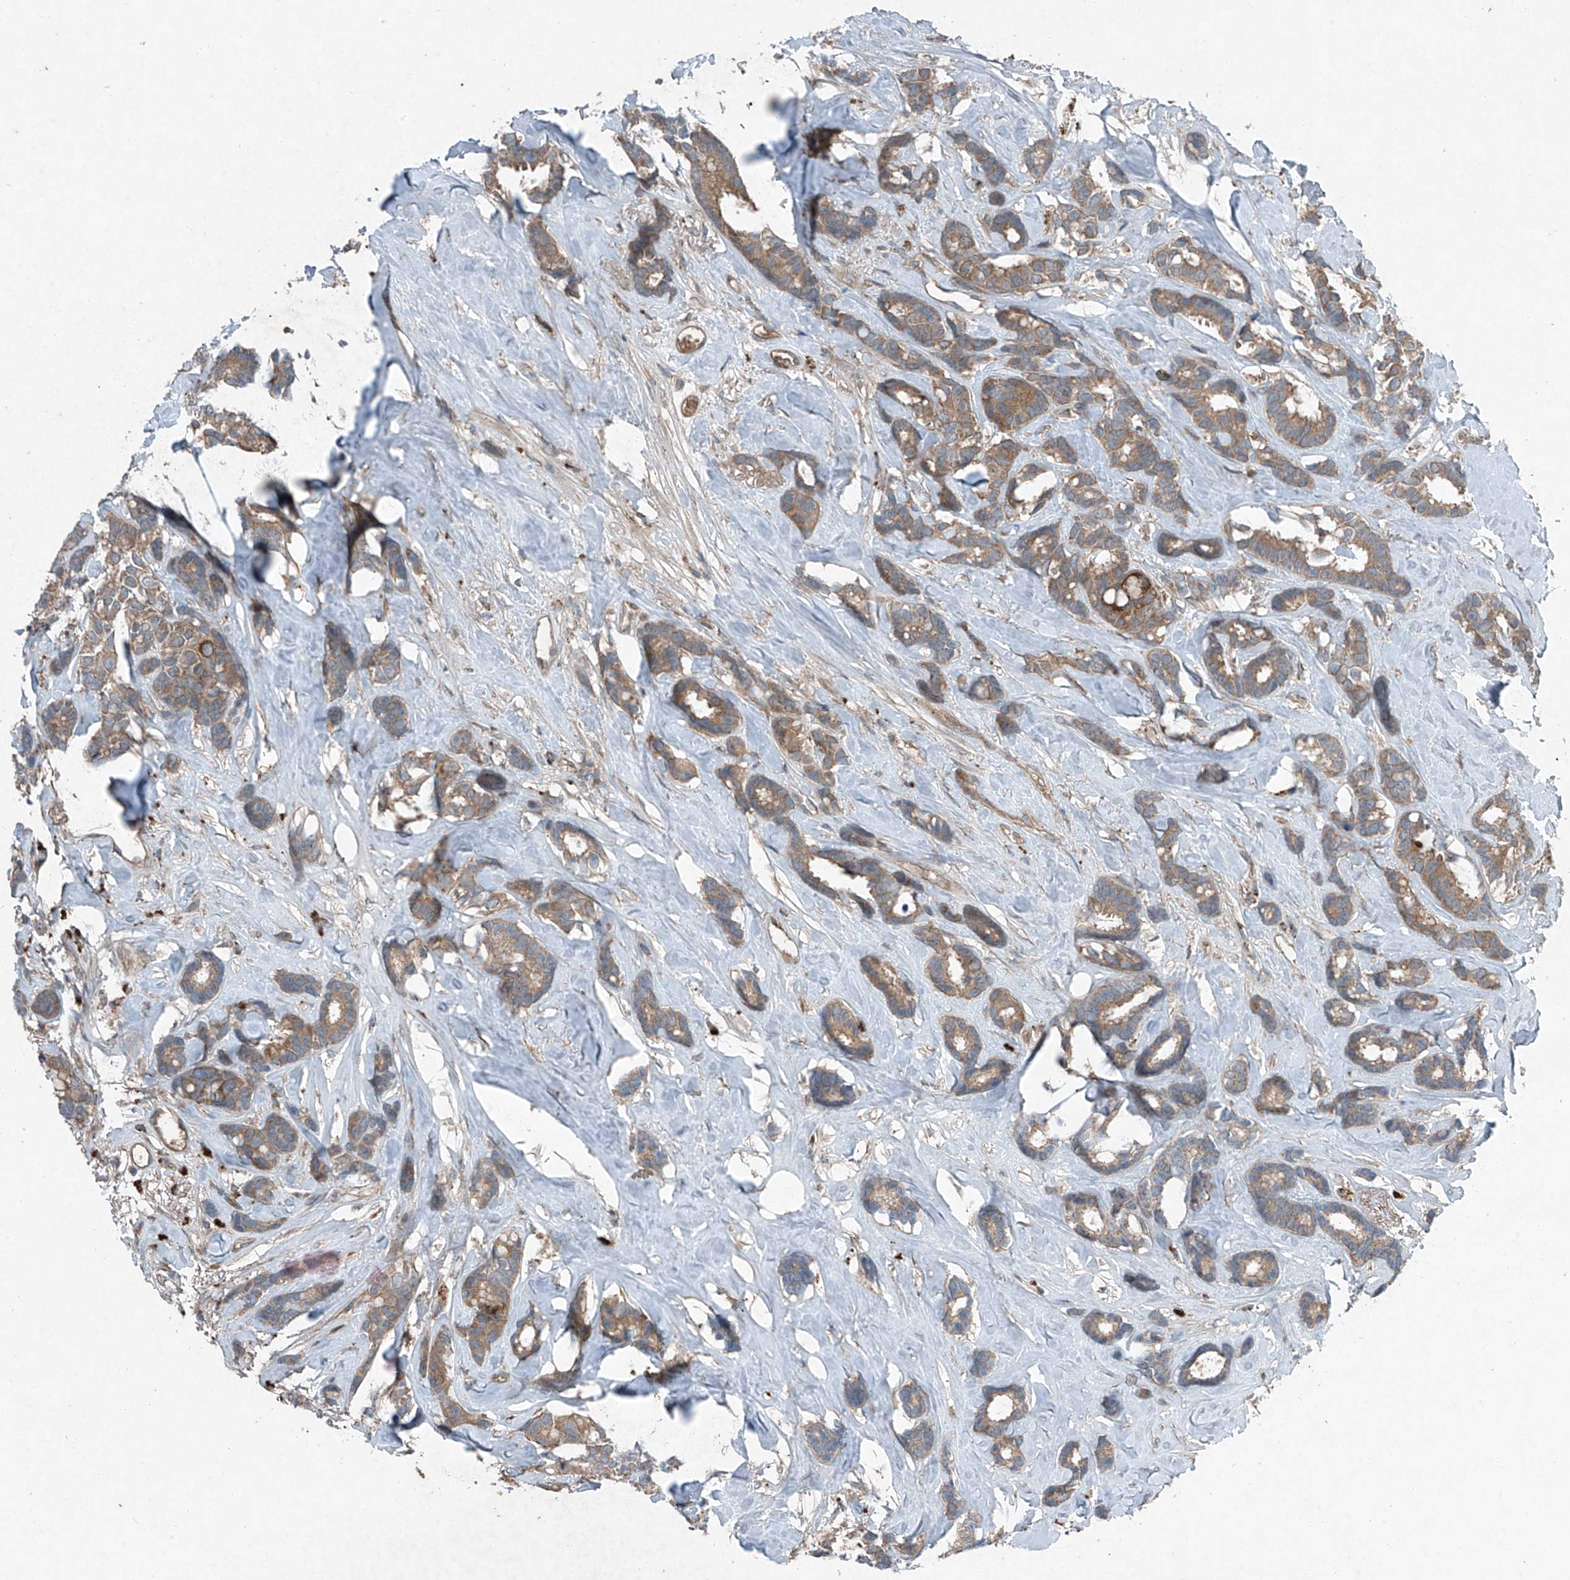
{"staining": {"intensity": "moderate", "quantity": ">75%", "location": "cytoplasmic/membranous"}, "tissue": "breast cancer", "cell_type": "Tumor cells", "image_type": "cancer", "snomed": [{"axis": "morphology", "description": "Duct carcinoma"}, {"axis": "topography", "description": "Breast"}], "caption": "Breast cancer stained for a protein reveals moderate cytoplasmic/membranous positivity in tumor cells.", "gene": "FOXRED2", "patient": {"sex": "female", "age": 87}}